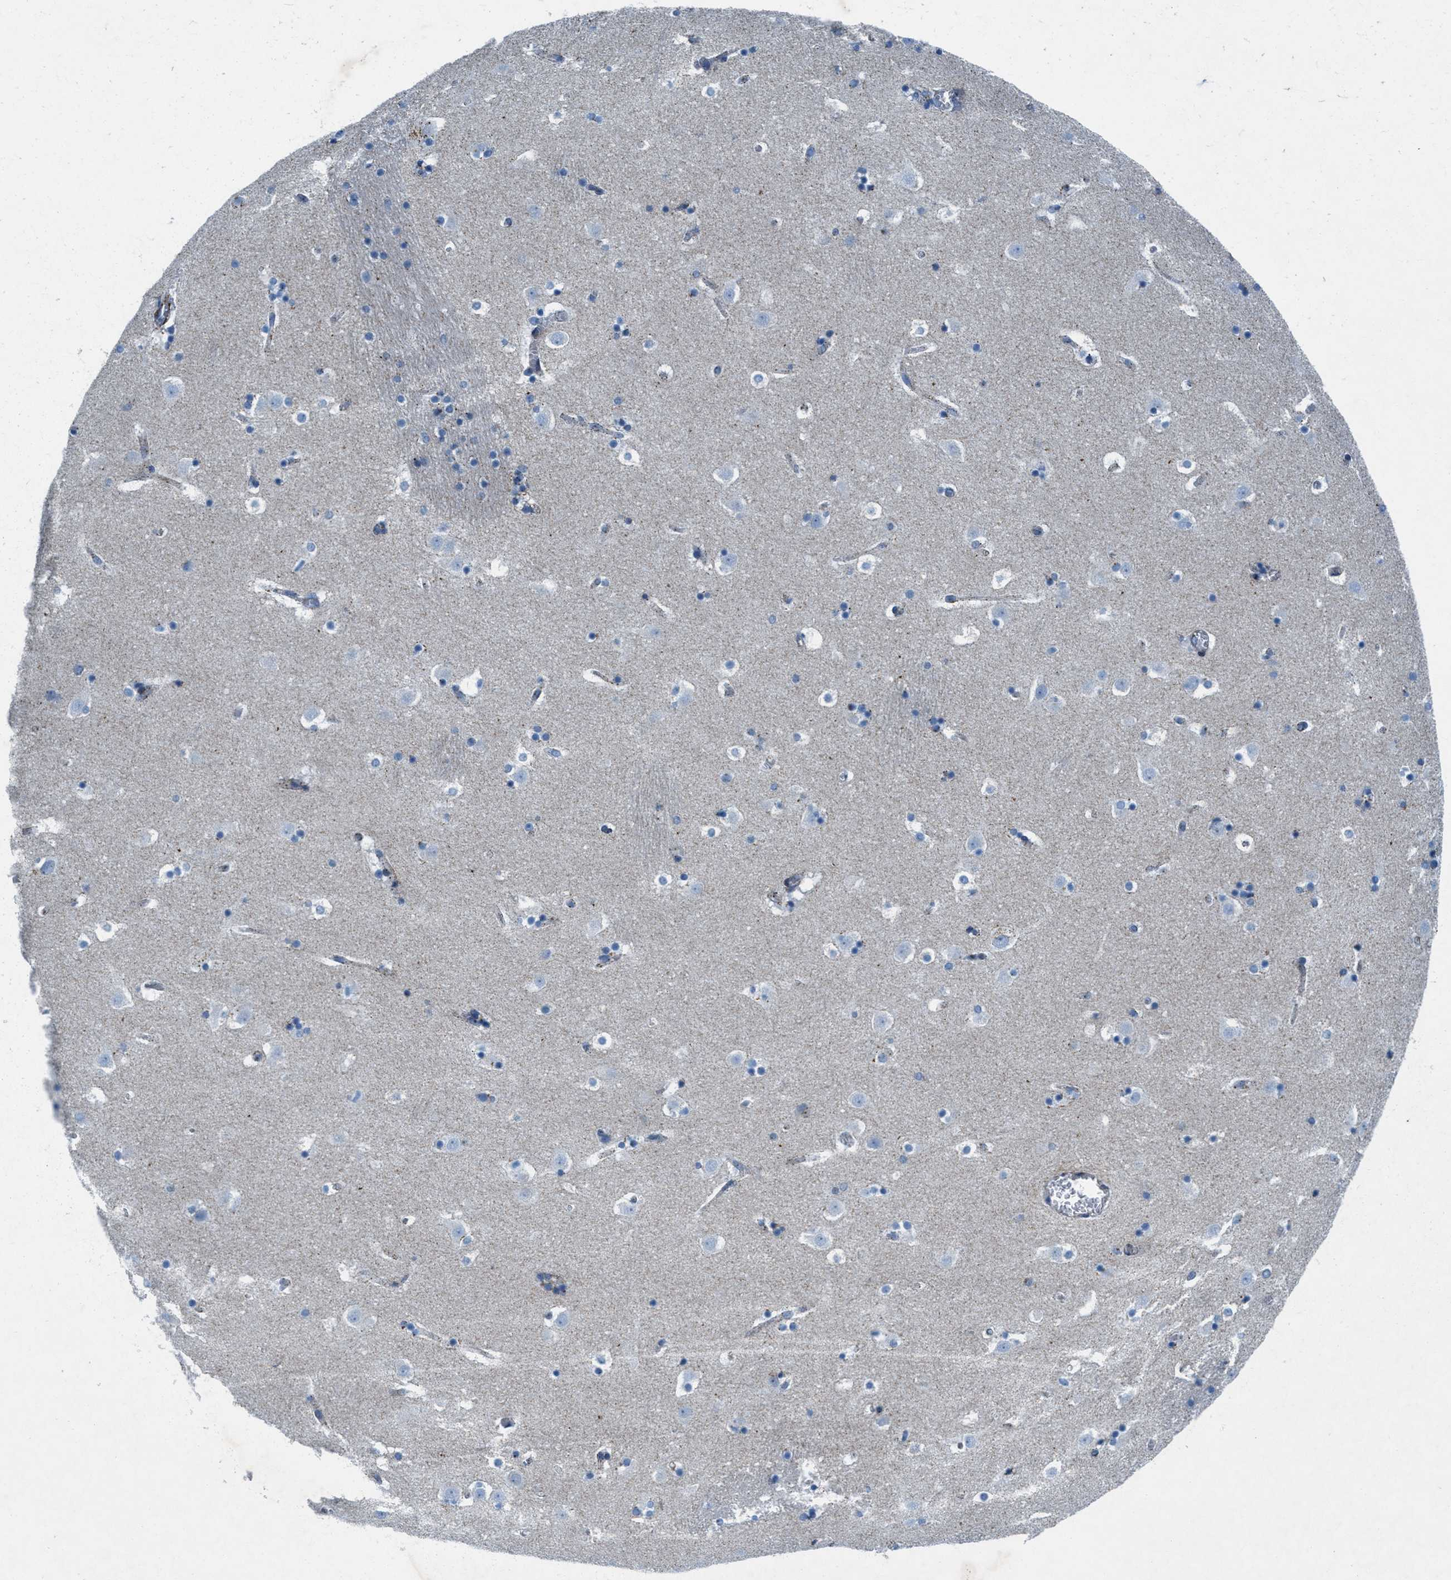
{"staining": {"intensity": "negative", "quantity": "none", "location": "none"}, "tissue": "caudate", "cell_type": "Glial cells", "image_type": "normal", "snomed": [{"axis": "morphology", "description": "Normal tissue, NOS"}, {"axis": "topography", "description": "Lateral ventricle wall"}], "caption": "The histopathology image reveals no significant positivity in glial cells of caudate. Nuclei are stained in blue.", "gene": "MFSD13A", "patient": {"sex": "male", "age": 45}}